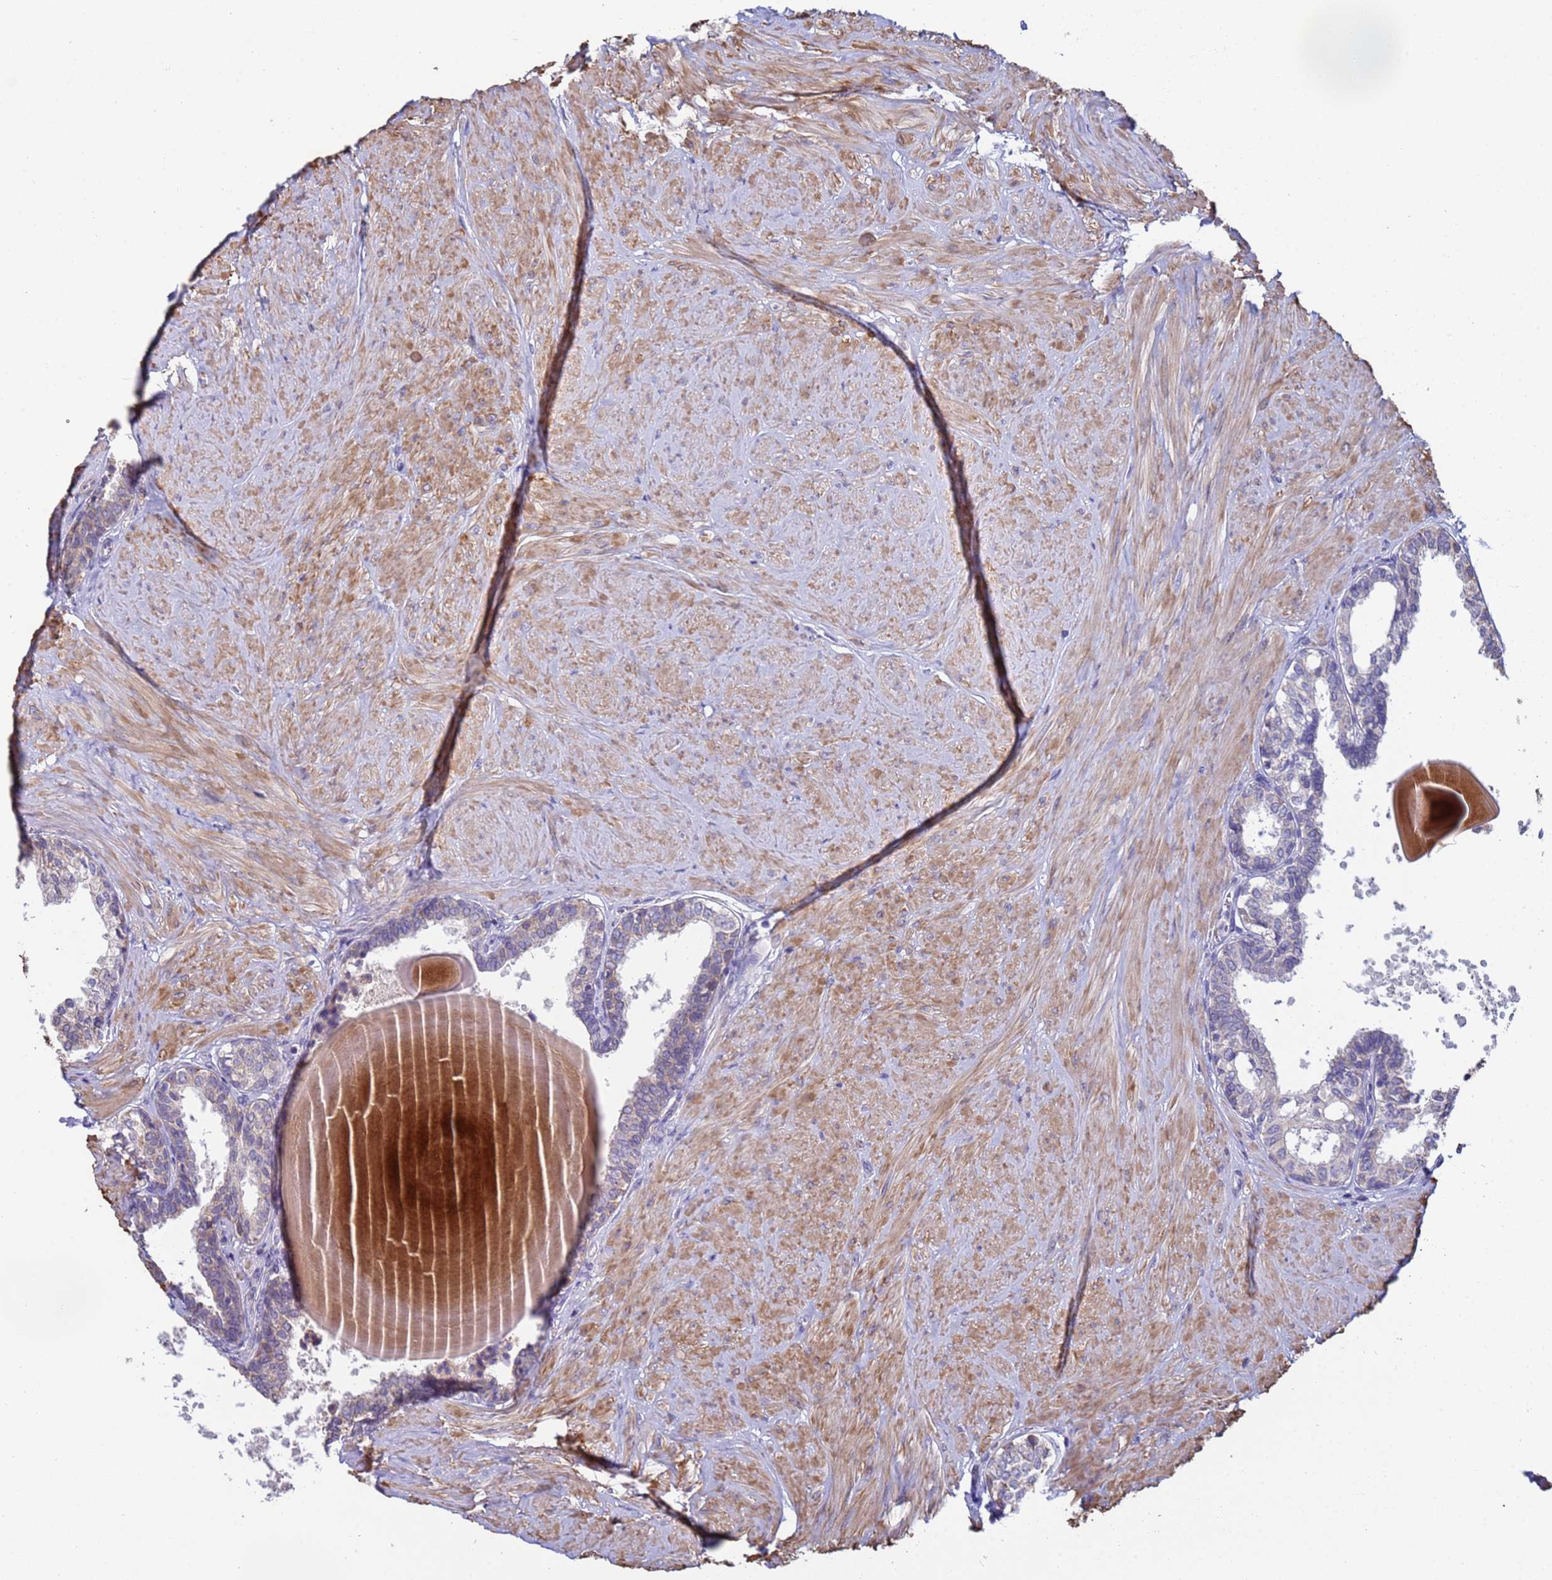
{"staining": {"intensity": "moderate", "quantity": "25%-75%", "location": "cytoplasmic/membranous"}, "tissue": "prostate", "cell_type": "Glandular cells", "image_type": "normal", "snomed": [{"axis": "morphology", "description": "Normal tissue, NOS"}, {"axis": "topography", "description": "Prostate"}], "caption": "Prostate stained with DAB (3,3'-diaminobenzidine) immunohistochemistry (IHC) displays medium levels of moderate cytoplasmic/membranous positivity in about 25%-75% of glandular cells. The staining is performed using DAB (3,3'-diaminobenzidine) brown chromogen to label protein expression. The nuclei are counter-stained blue using hematoxylin.", "gene": "CLHC1", "patient": {"sex": "male", "age": 48}}